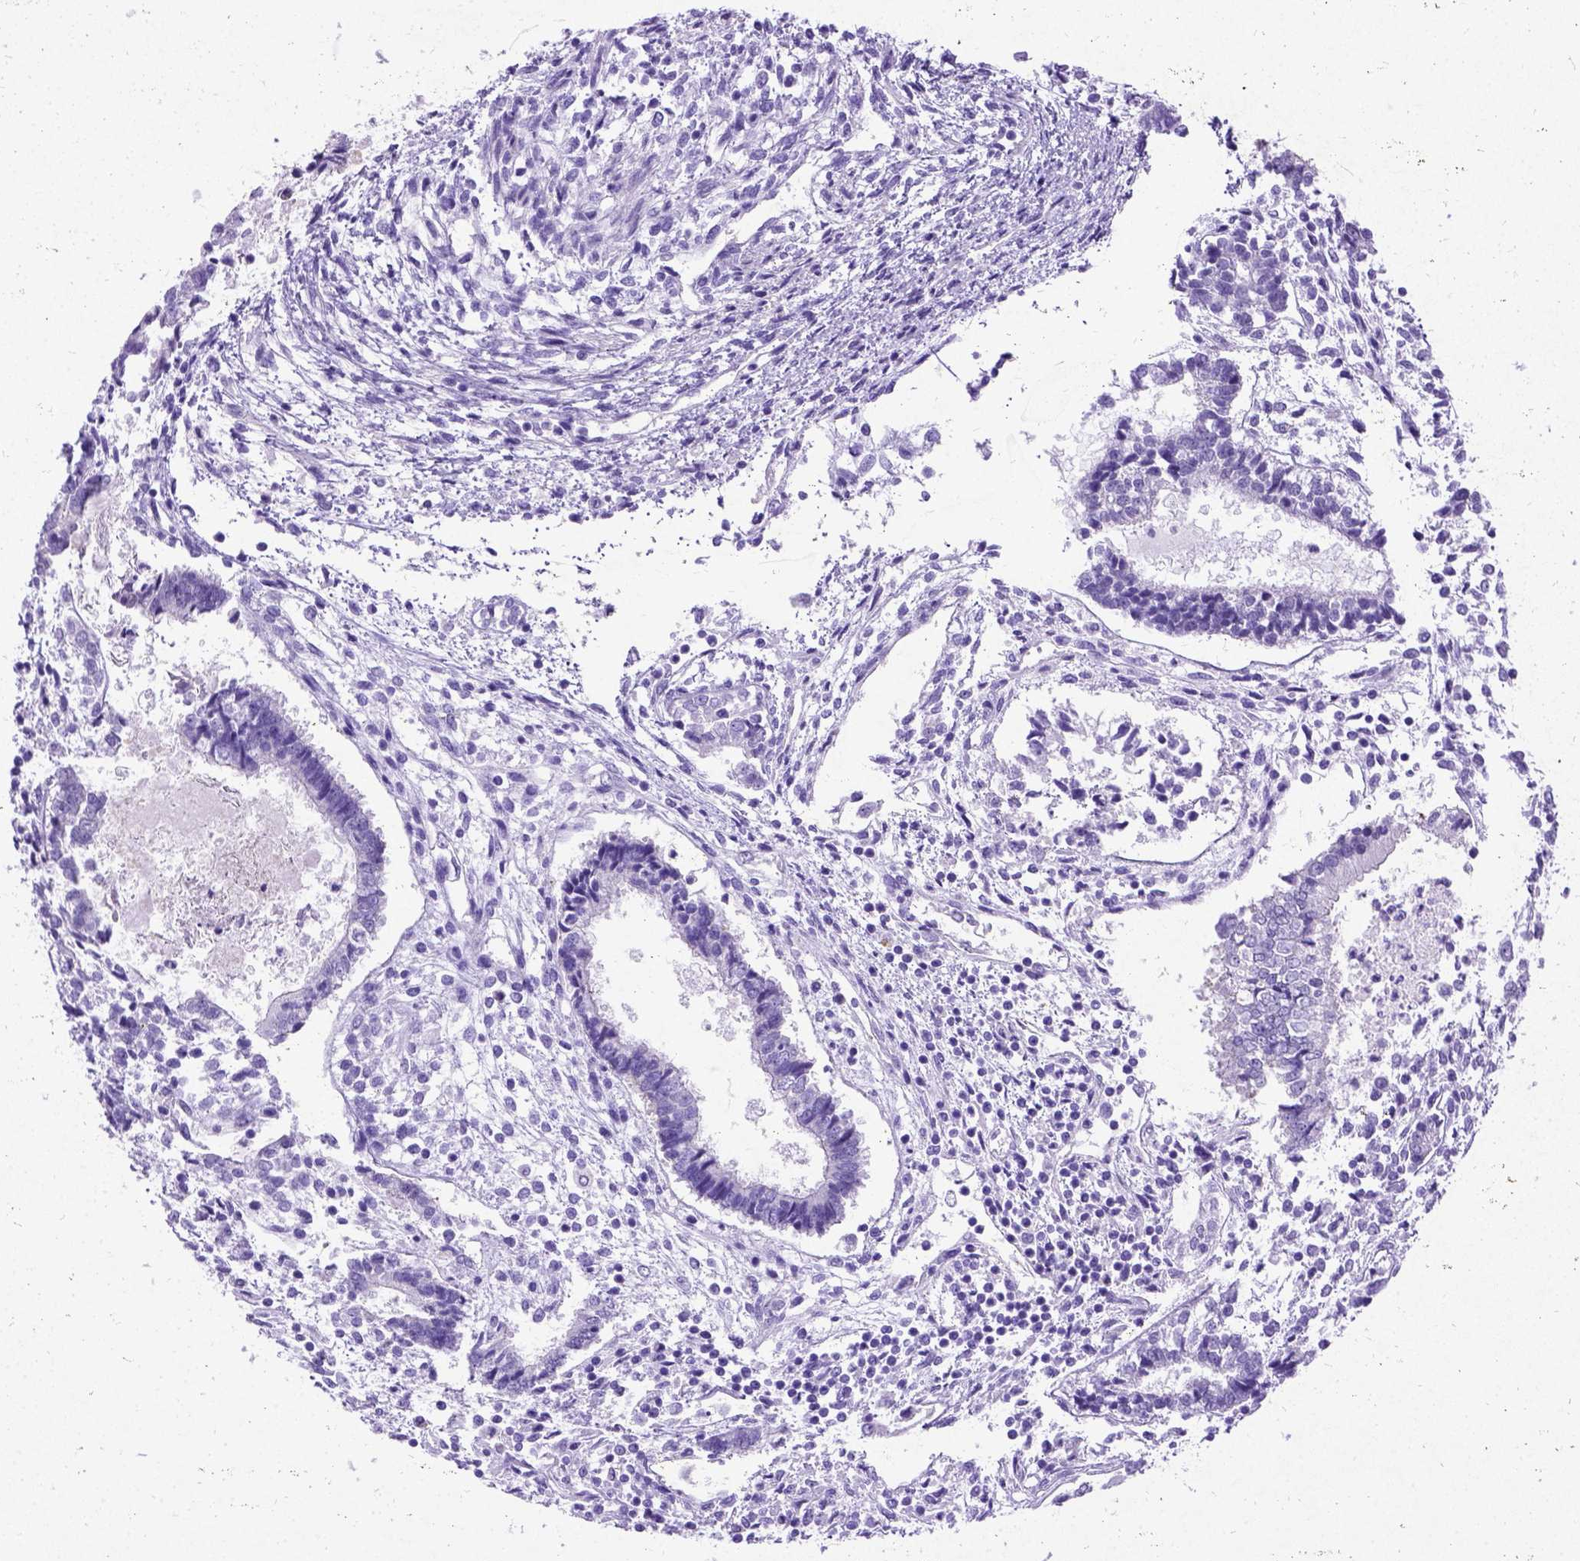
{"staining": {"intensity": "negative", "quantity": "none", "location": "none"}, "tissue": "testis cancer", "cell_type": "Tumor cells", "image_type": "cancer", "snomed": [{"axis": "morphology", "description": "Carcinoma, Embryonal, NOS"}, {"axis": "topography", "description": "Testis"}], "caption": "The micrograph reveals no staining of tumor cells in testis cancer (embryonal carcinoma). Brightfield microscopy of IHC stained with DAB (3,3'-diaminobenzidine) (brown) and hematoxylin (blue), captured at high magnification.", "gene": "NEUROD4", "patient": {"sex": "male", "age": 37}}